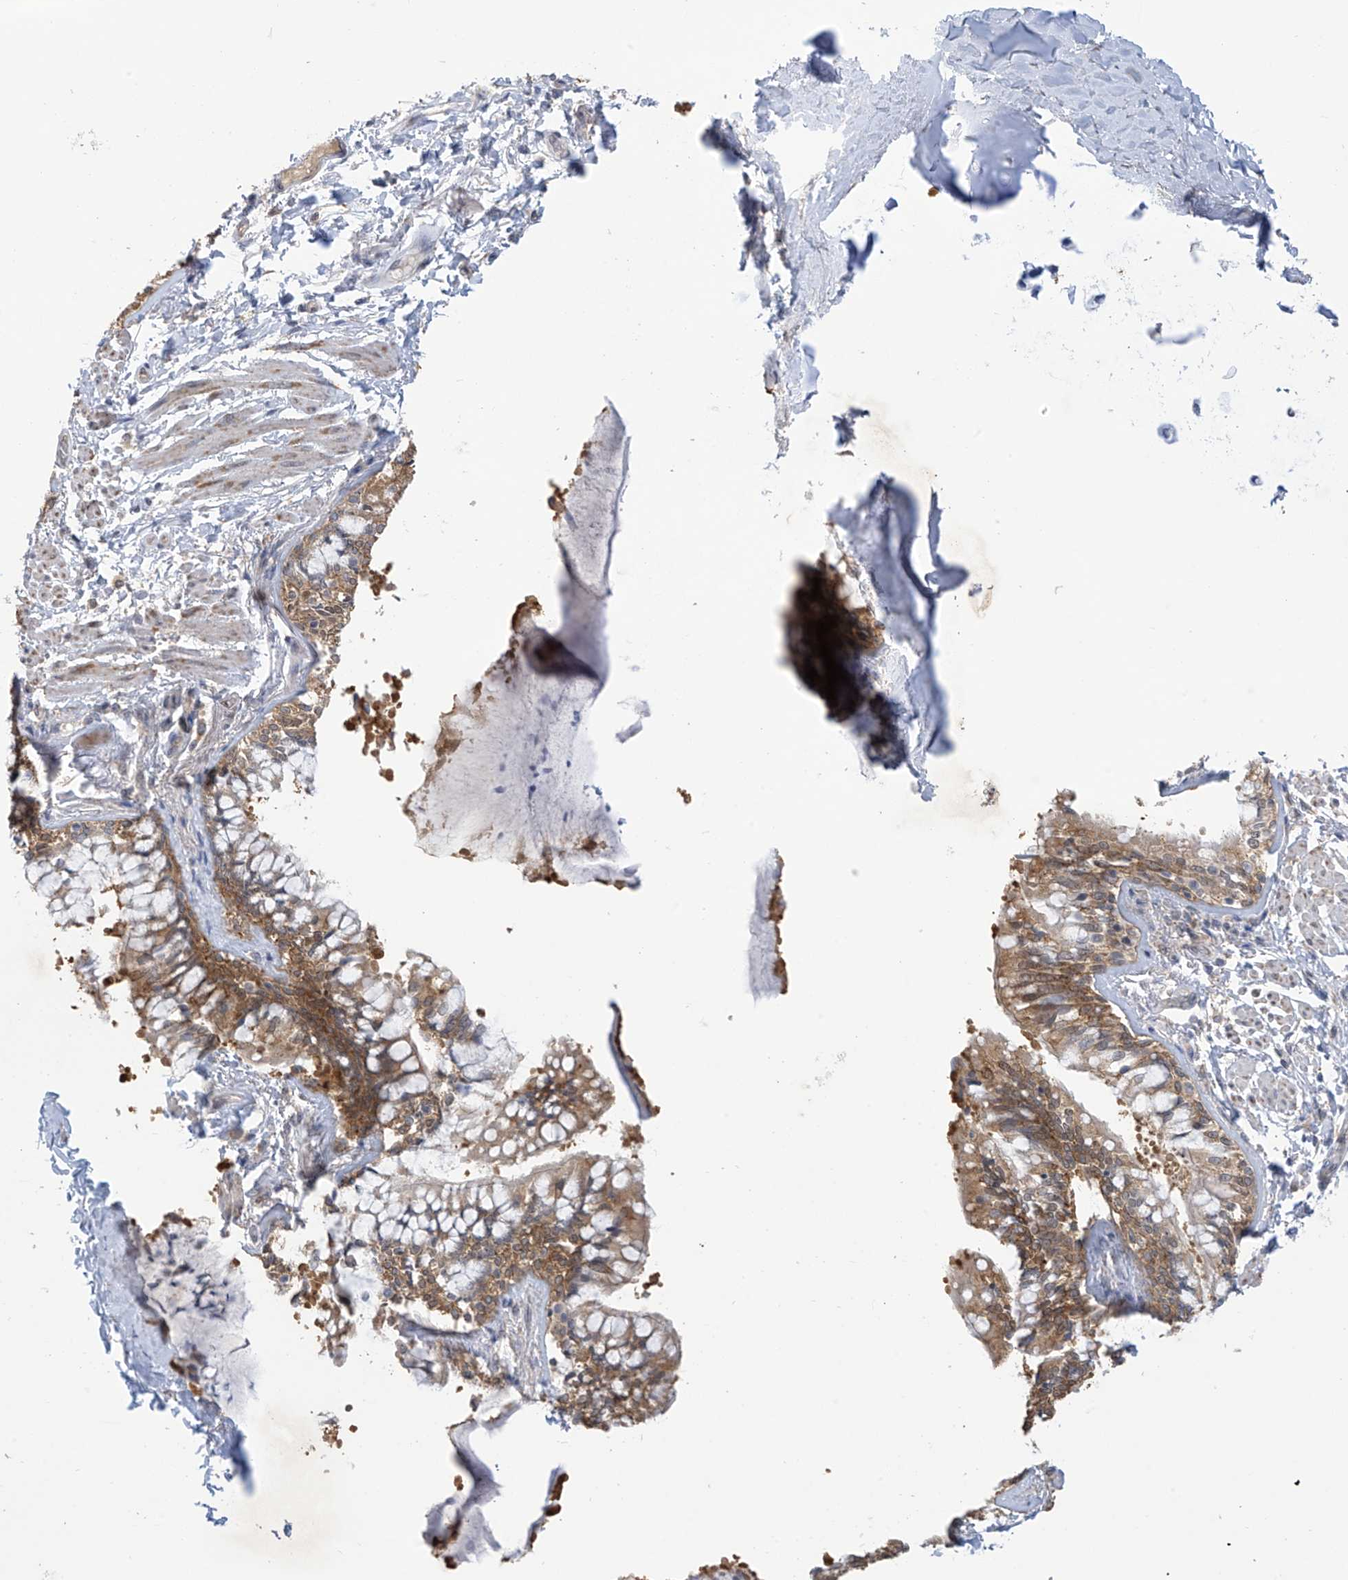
{"staining": {"intensity": "moderate", "quantity": ">75%", "location": "cytoplasmic/membranous"}, "tissue": "bronchus", "cell_type": "Respiratory epithelial cells", "image_type": "normal", "snomed": [{"axis": "morphology", "description": "Normal tissue, NOS"}, {"axis": "morphology", "description": "Inflammation, NOS"}, {"axis": "topography", "description": "Lung"}], "caption": "Immunohistochemical staining of benign human bronchus reveals medium levels of moderate cytoplasmic/membranous staining in approximately >75% of respiratory epithelial cells.", "gene": "KIAA1522", "patient": {"sex": "female", "age": 46}}